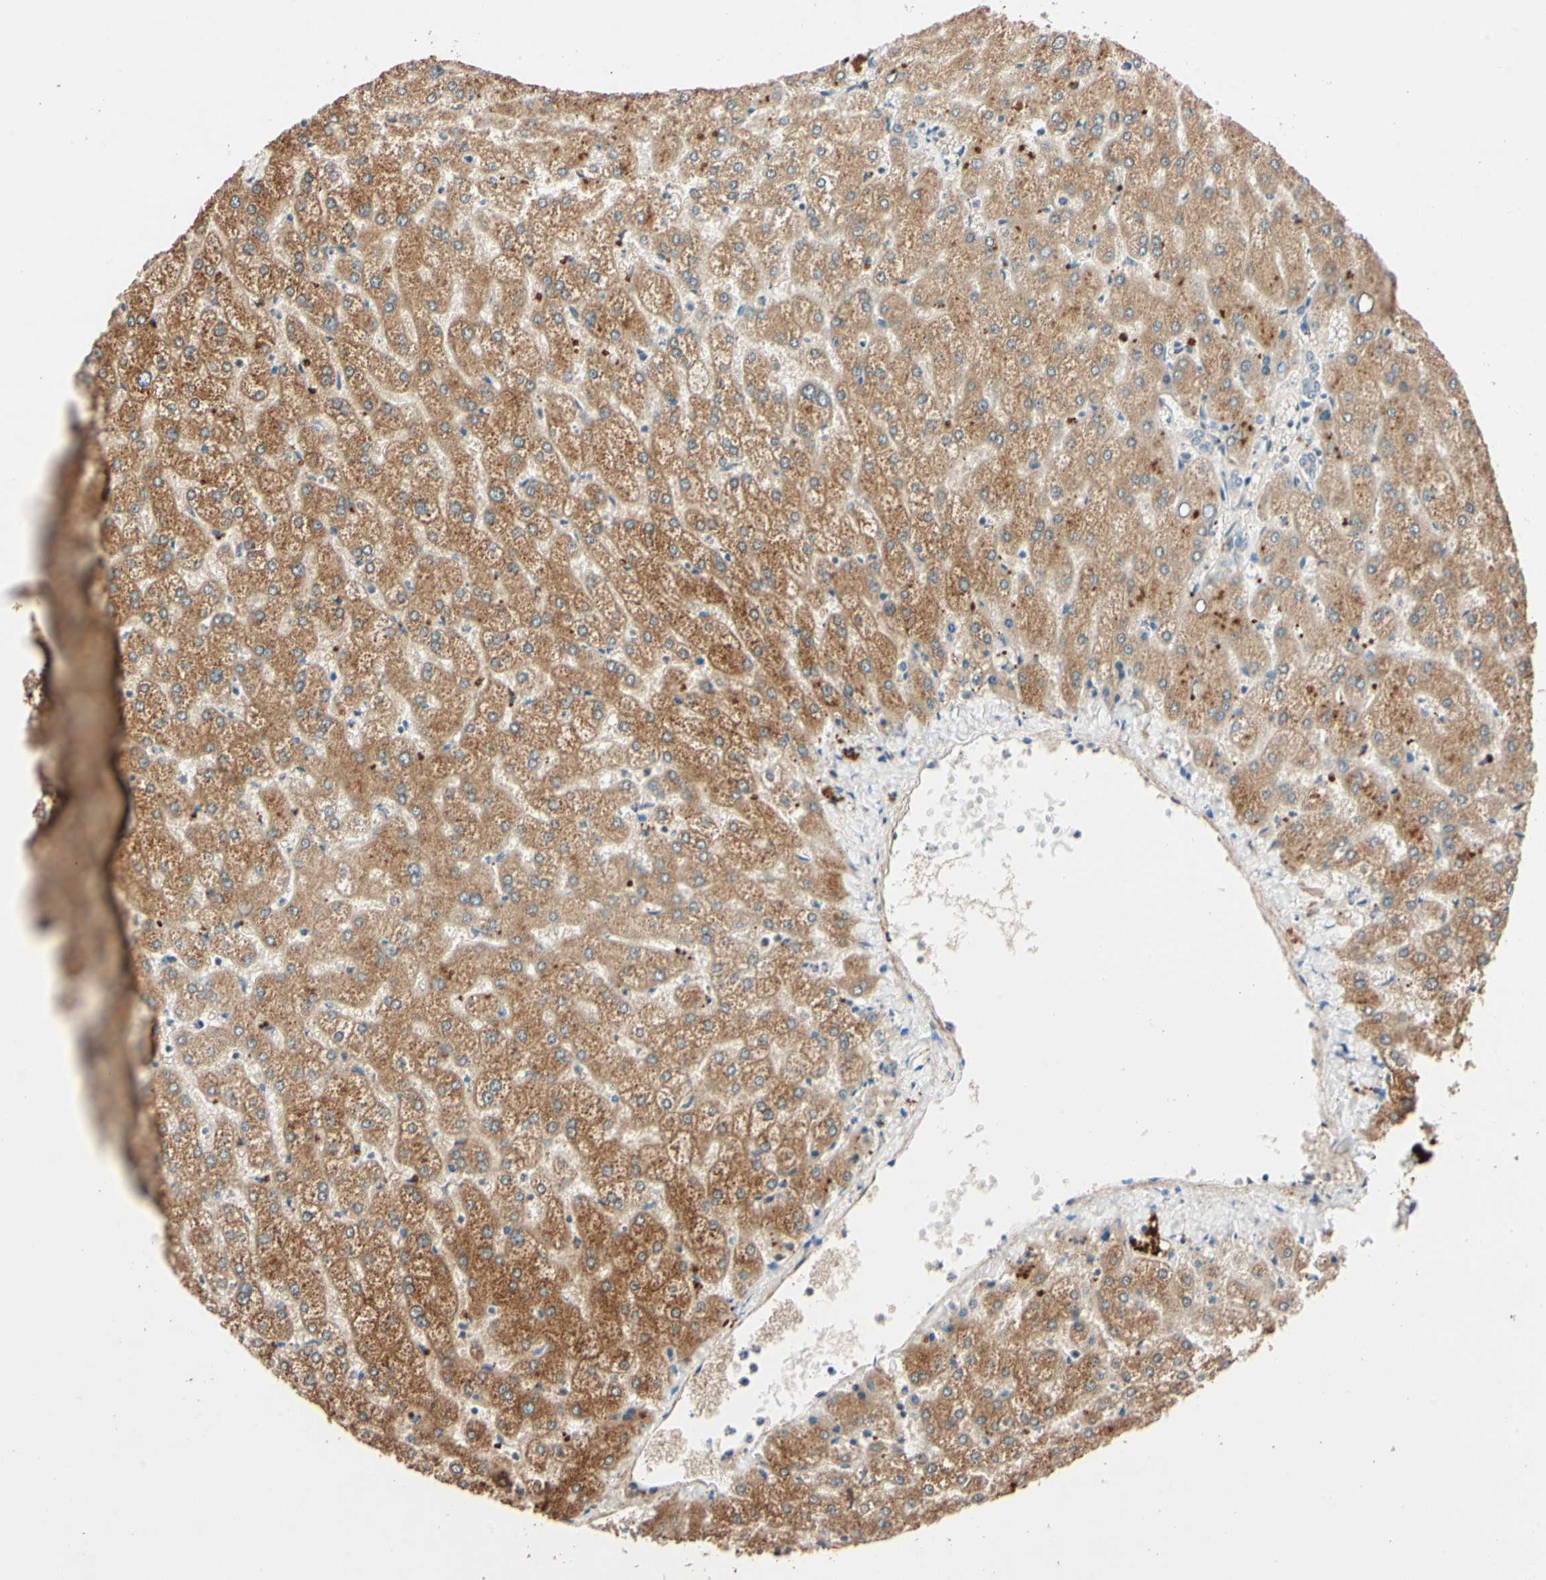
{"staining": {"intensity": "negative", "quantity": "none", "location": "none"}, "tissue": "liver", "cell_type": "Cholangiocytes", "image_type": "normal", "snomed": [{"axis": "morphology", "description": "Normal tissue, NOS"}, {"axis": "topography", "description": "Liver"}], "caption": "Immunohistochemical staining of normal liver reveals no significant staining in cholangiocytes.", "gene": "ACSL5", "patient": {"sex": "female", "age": 32}}